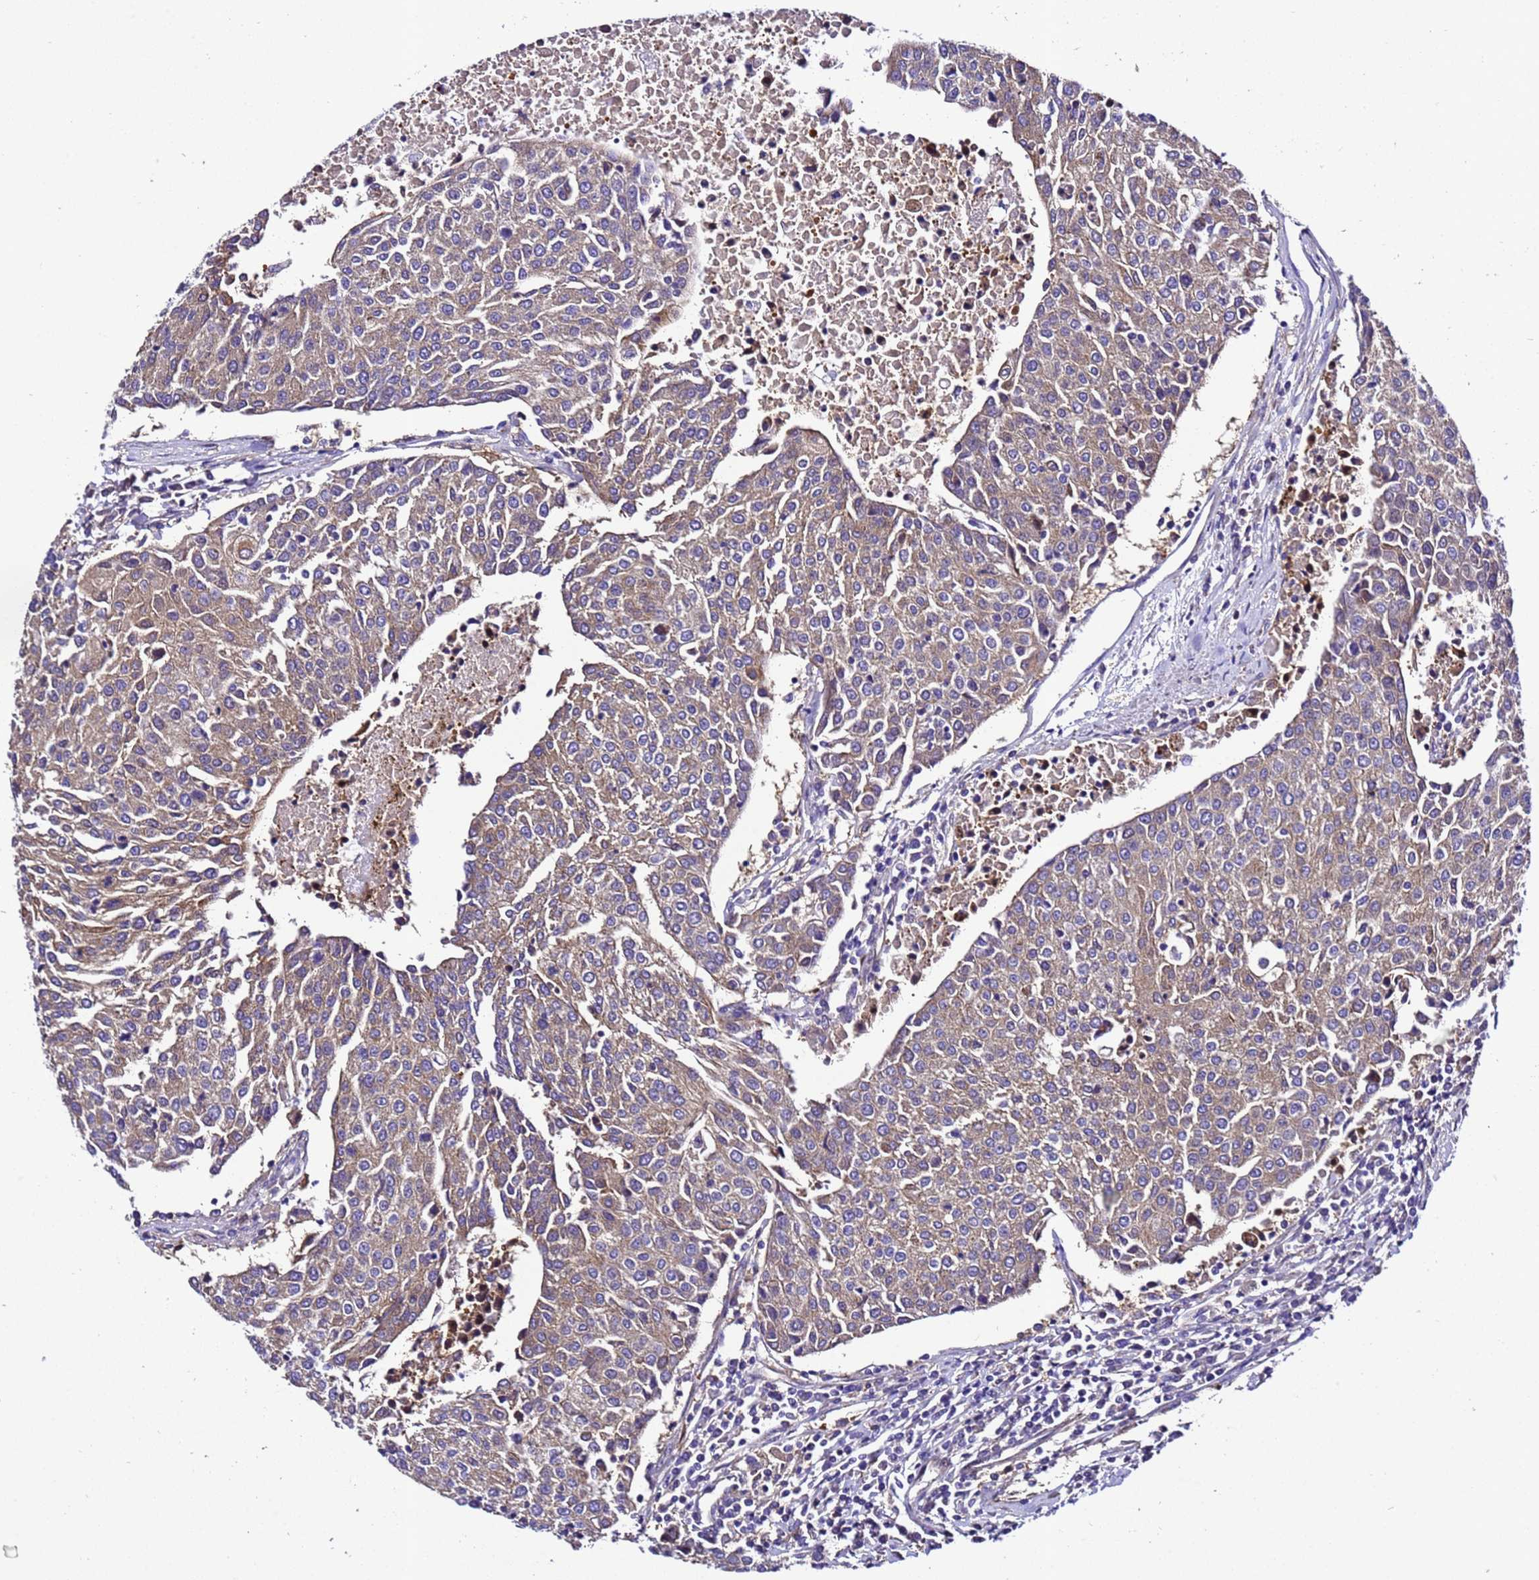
{"staining": {"intensity": "weak", "quantity": ">75%", "location": "cytoplasmic/membranous"}, "tissue": "urothelial cancer", "cell_type": "Tumor cells", "image_type": "cancer", "snomed": [{"axis": "morphology", "description": "Urothelial carcinoma, High grade"}, {"axis": "topography", "description": "Urinary bladder"}], "caption": "Human urothelial cancer stained with a brown dye reveals weak cytoplasmic/membranous positive positivity in about >75% of tumor cells.", "gene": "ZNF417", "patient": {"sex": "female", "age": 85}}